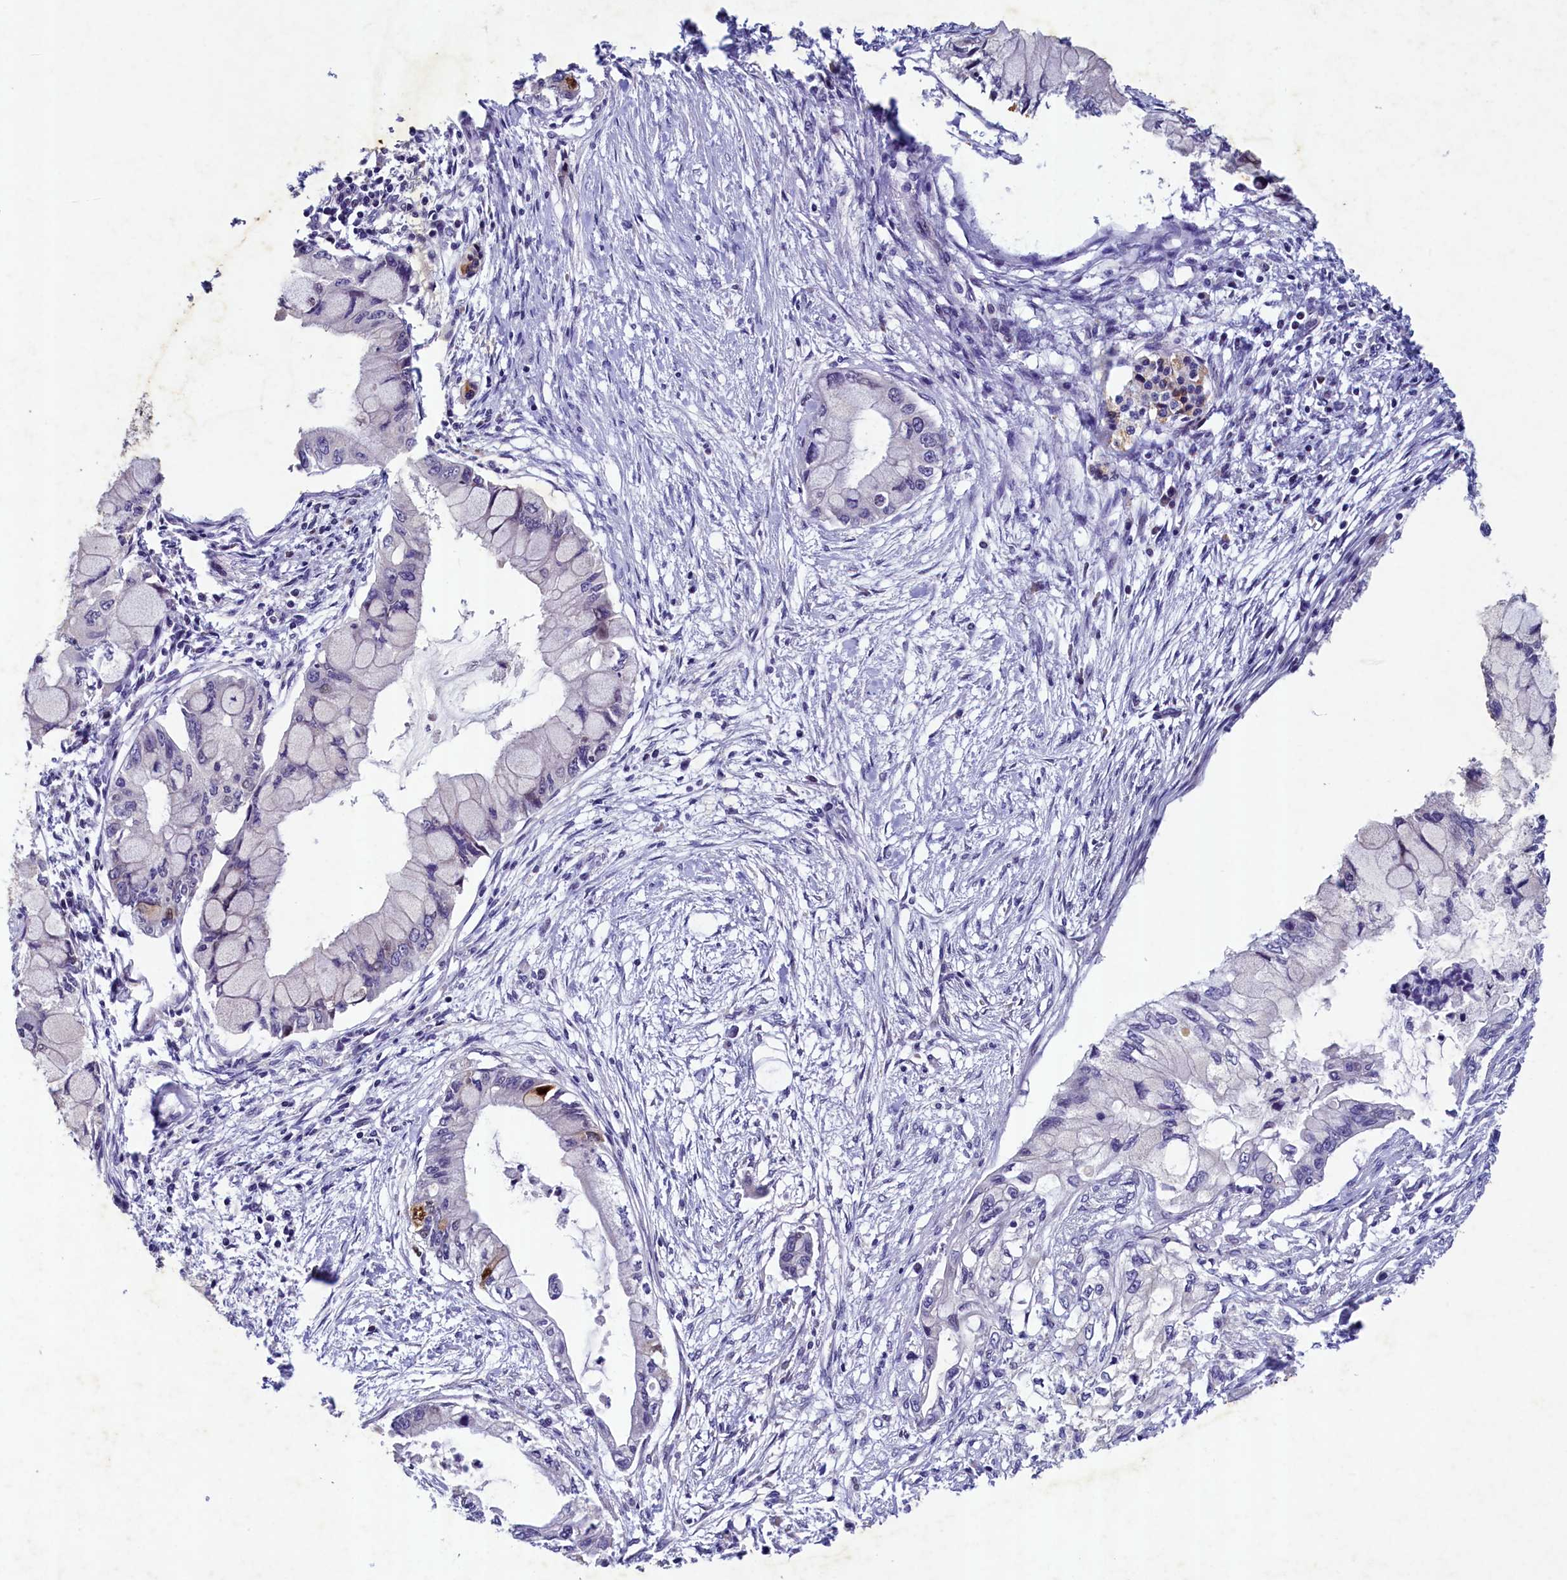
{"staining": {"intensity": "negative", "quantity": "none", "location": "none"}, "tissue": "pancreatic cancer", "cell_type": "Tumor cells", "image_type": "cancer", "snomed": [{"axis": "morphology", "description": "Adenocarcinoma, NOS"}, {"axis": "topography", "description": "Pancreas"}], "caption": "Tumor cells are negative for protein expression in human pancreatic cancer (adenocarcinoma). (DAB (3,3'-diaminobenzidine) immunohistochemistry (IHC) visualized using brightfield microscopy, high magnification).", "gene": "LATS2", "patient": {"sex": "male", "age": 48}}